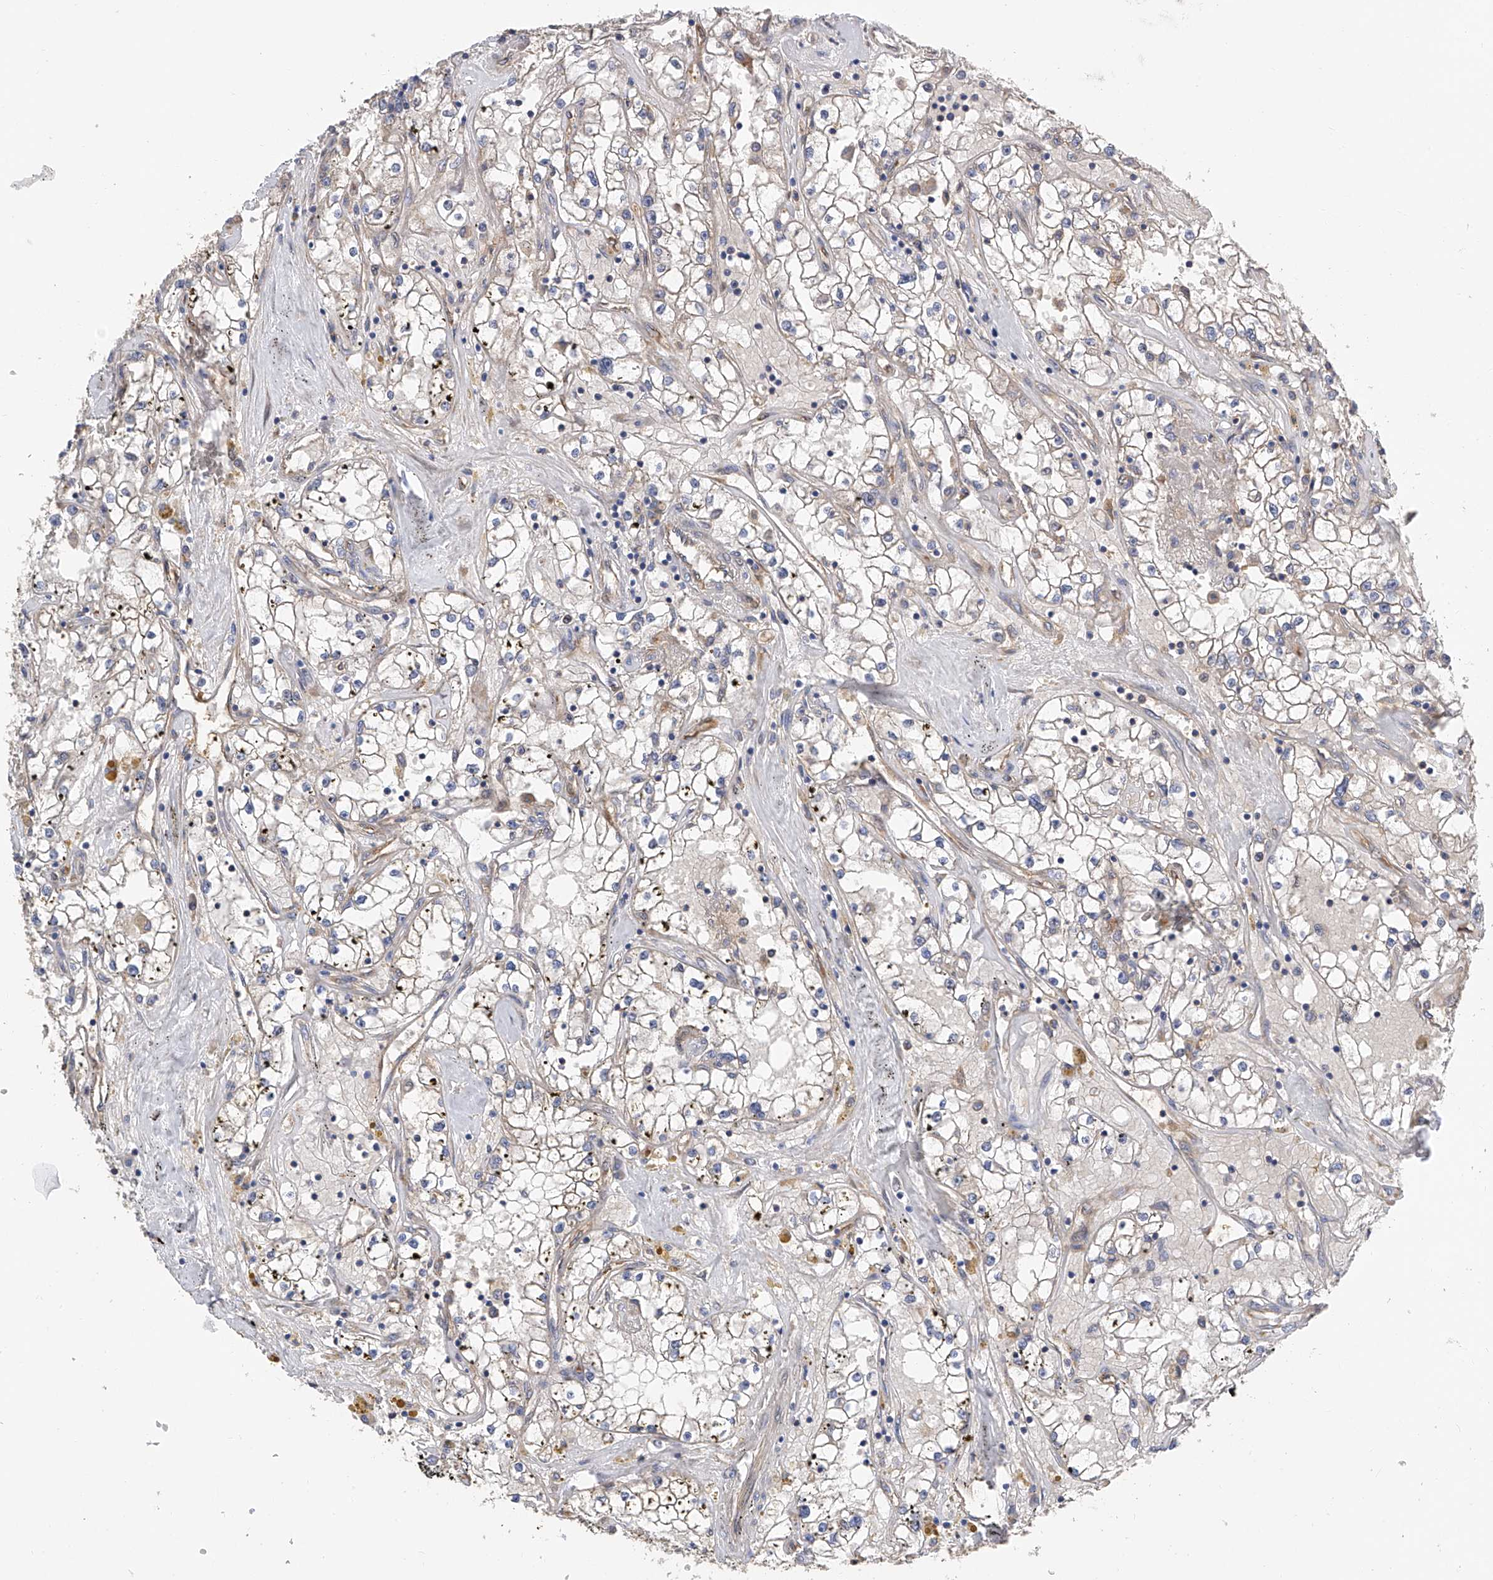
{"staining": {"intensity": "weak", "quantity": "<25%", "location": "cytoplasmic/membranous"}, "tissue": "renal cancer", "cell_type": "Tumor cells", "image_type": "cancer", "snomed": [{"axis": "morphology", "description": "Adenocarcinoma, NOS"}, {"axis": "topography", "description": "Kidney"}], "caption": "Immunohistochemical staining of human renal adenocarcinoma demonstrates no significant staining in tumor cells.", "gene": "PTK2", "patient": {"sex": "male", "age": 56}}